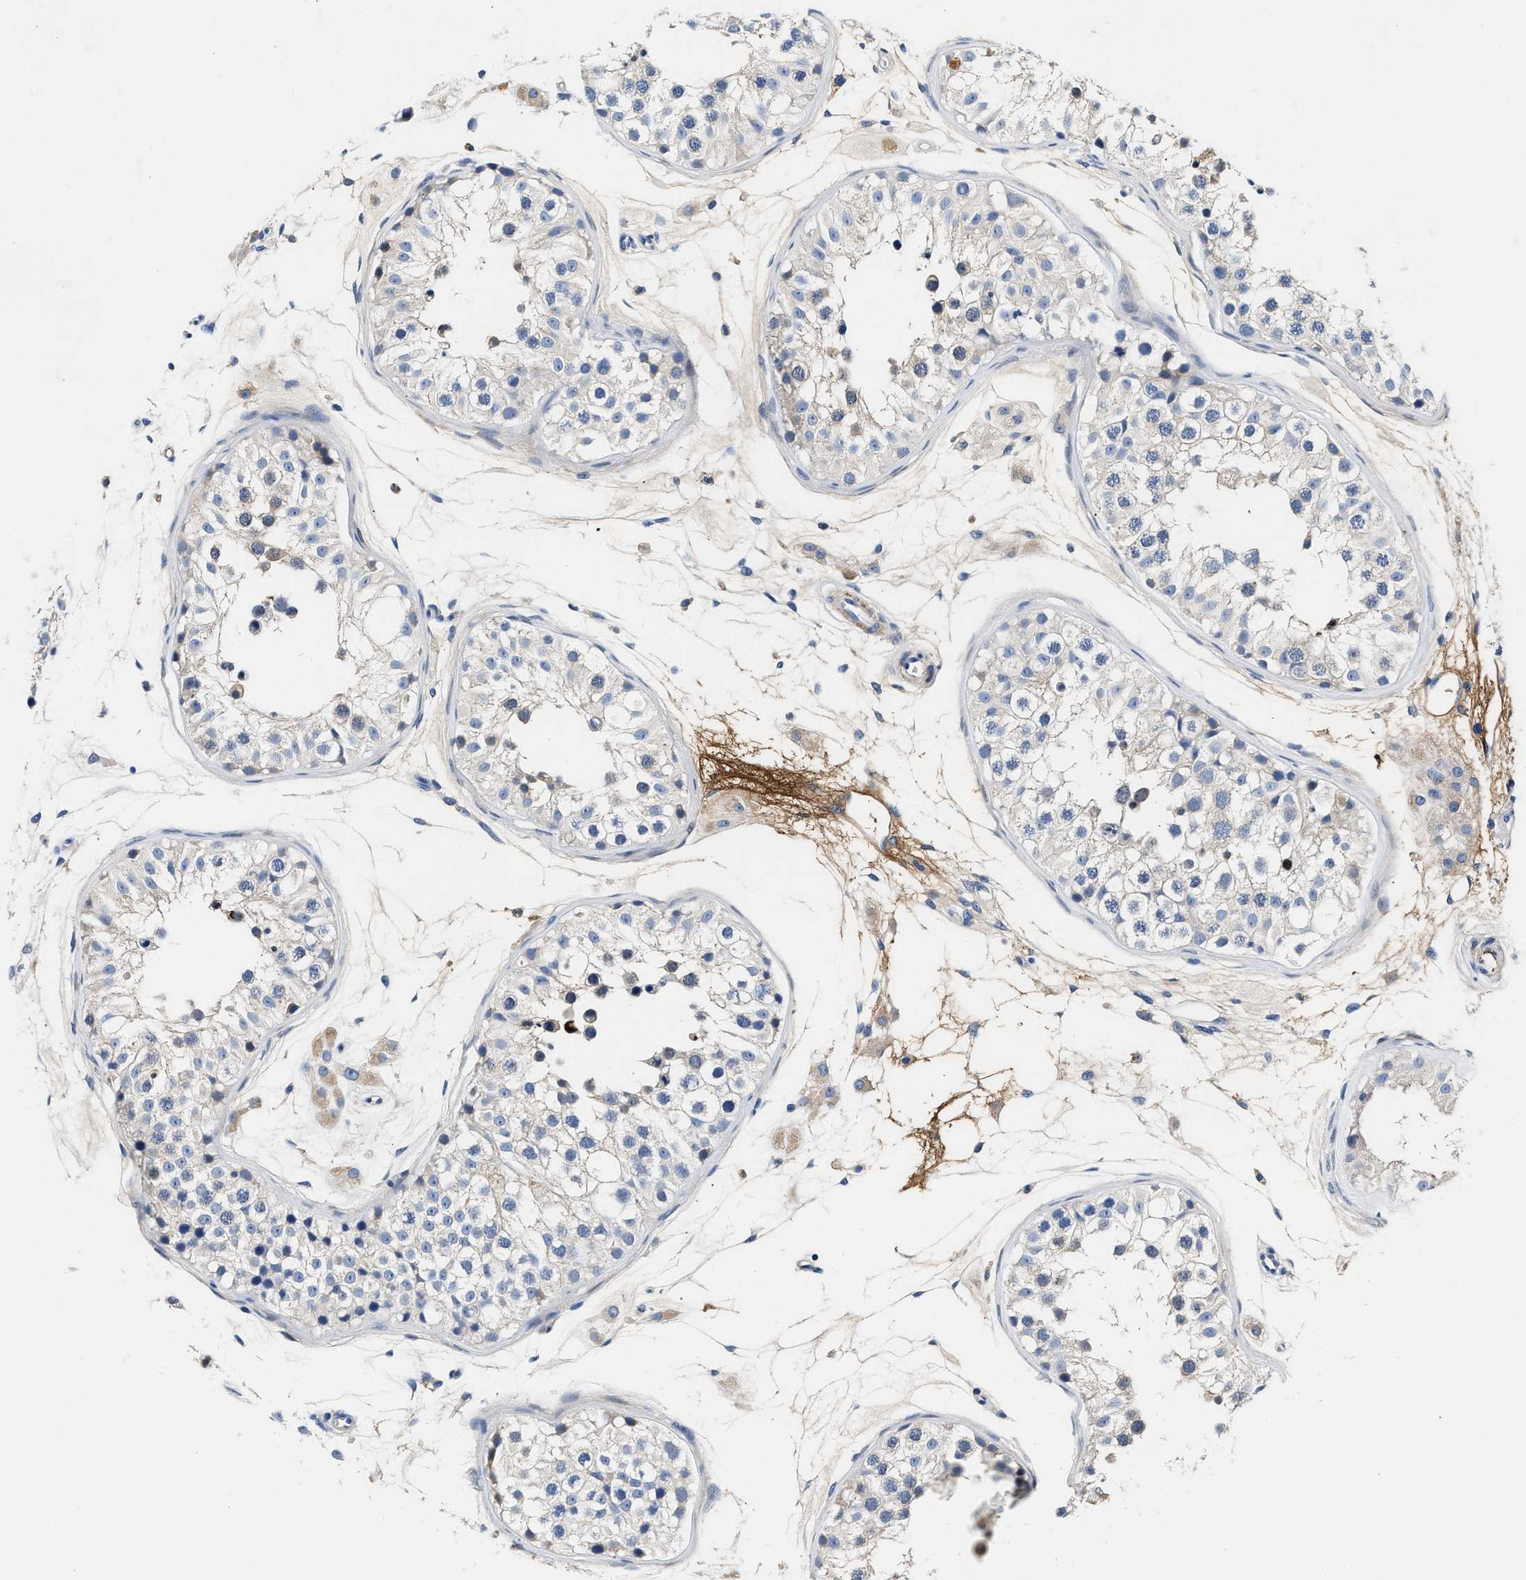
{"staining": {"intensity": "weak", "quantity": "<25%", "location": "cytoplasmic/membranous"}, "tissue": "testis", "cell_type": "Cells in seminiferous ducts", "image_type": "normal", "snomed": [{"axis": "morphology", "description": "Normal tissue, NOS"}, {"axis": "morphology", "description": "Adenocarcinoma, metastatic, NOS"}, {"axis": "topography", "description": "Testis"}], "caption": "An IHC photomicrograph of unremarkable testis is shown. There is no staining in cells in seminiferous ducts of testis. Brightfield microscopy of immunohistochemistry stained with DAB (brown) and hematoxylin (blue), captured at high magnification.", "gene": "TUT7", "patient": {"sex": "male", "age": 26}}